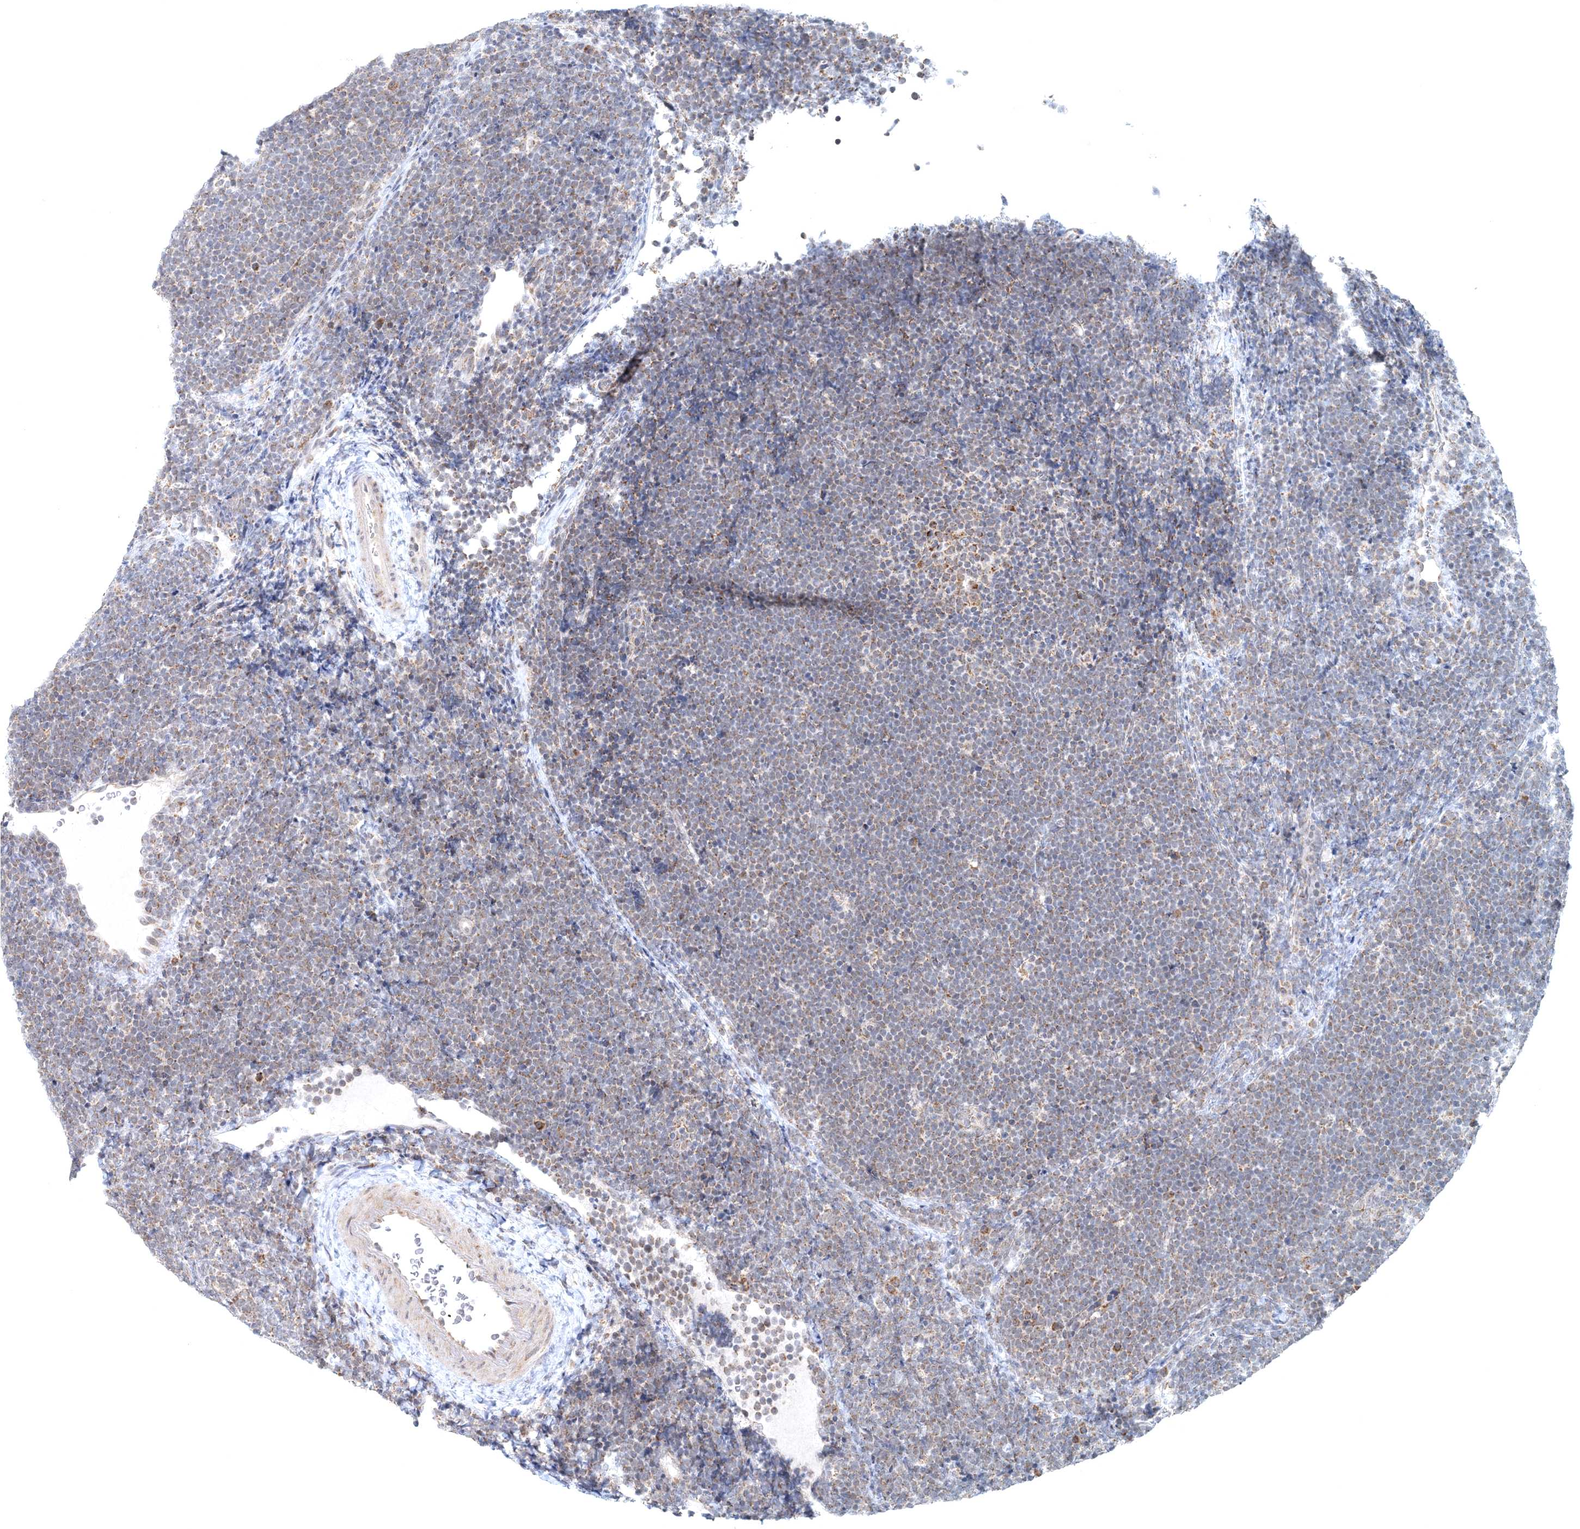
{"staining": {"intensity": "weak", "quantity": "25%-75%", "location": "cytoplasmic/membranous"}, "tissue": "lymphoma", "cell_type": "Tumor cells", "image_type": "cancer", "snomed": [{"axis": "morphology", "description": "Malignant lymphoma, non-Hodgkin's type, High grade"}, {"axis": "topography", "description": "Lymph node"}], "caption": "IHC (DAB (3,3'-diaminobenzidine)) staining of human lymphoma exhibits weak cytoplasmic/membranous protein positivity in about 25%-75% of tumor cells.", "gene": "RNF150", "patient": {"sex": "male", "age": 13}}